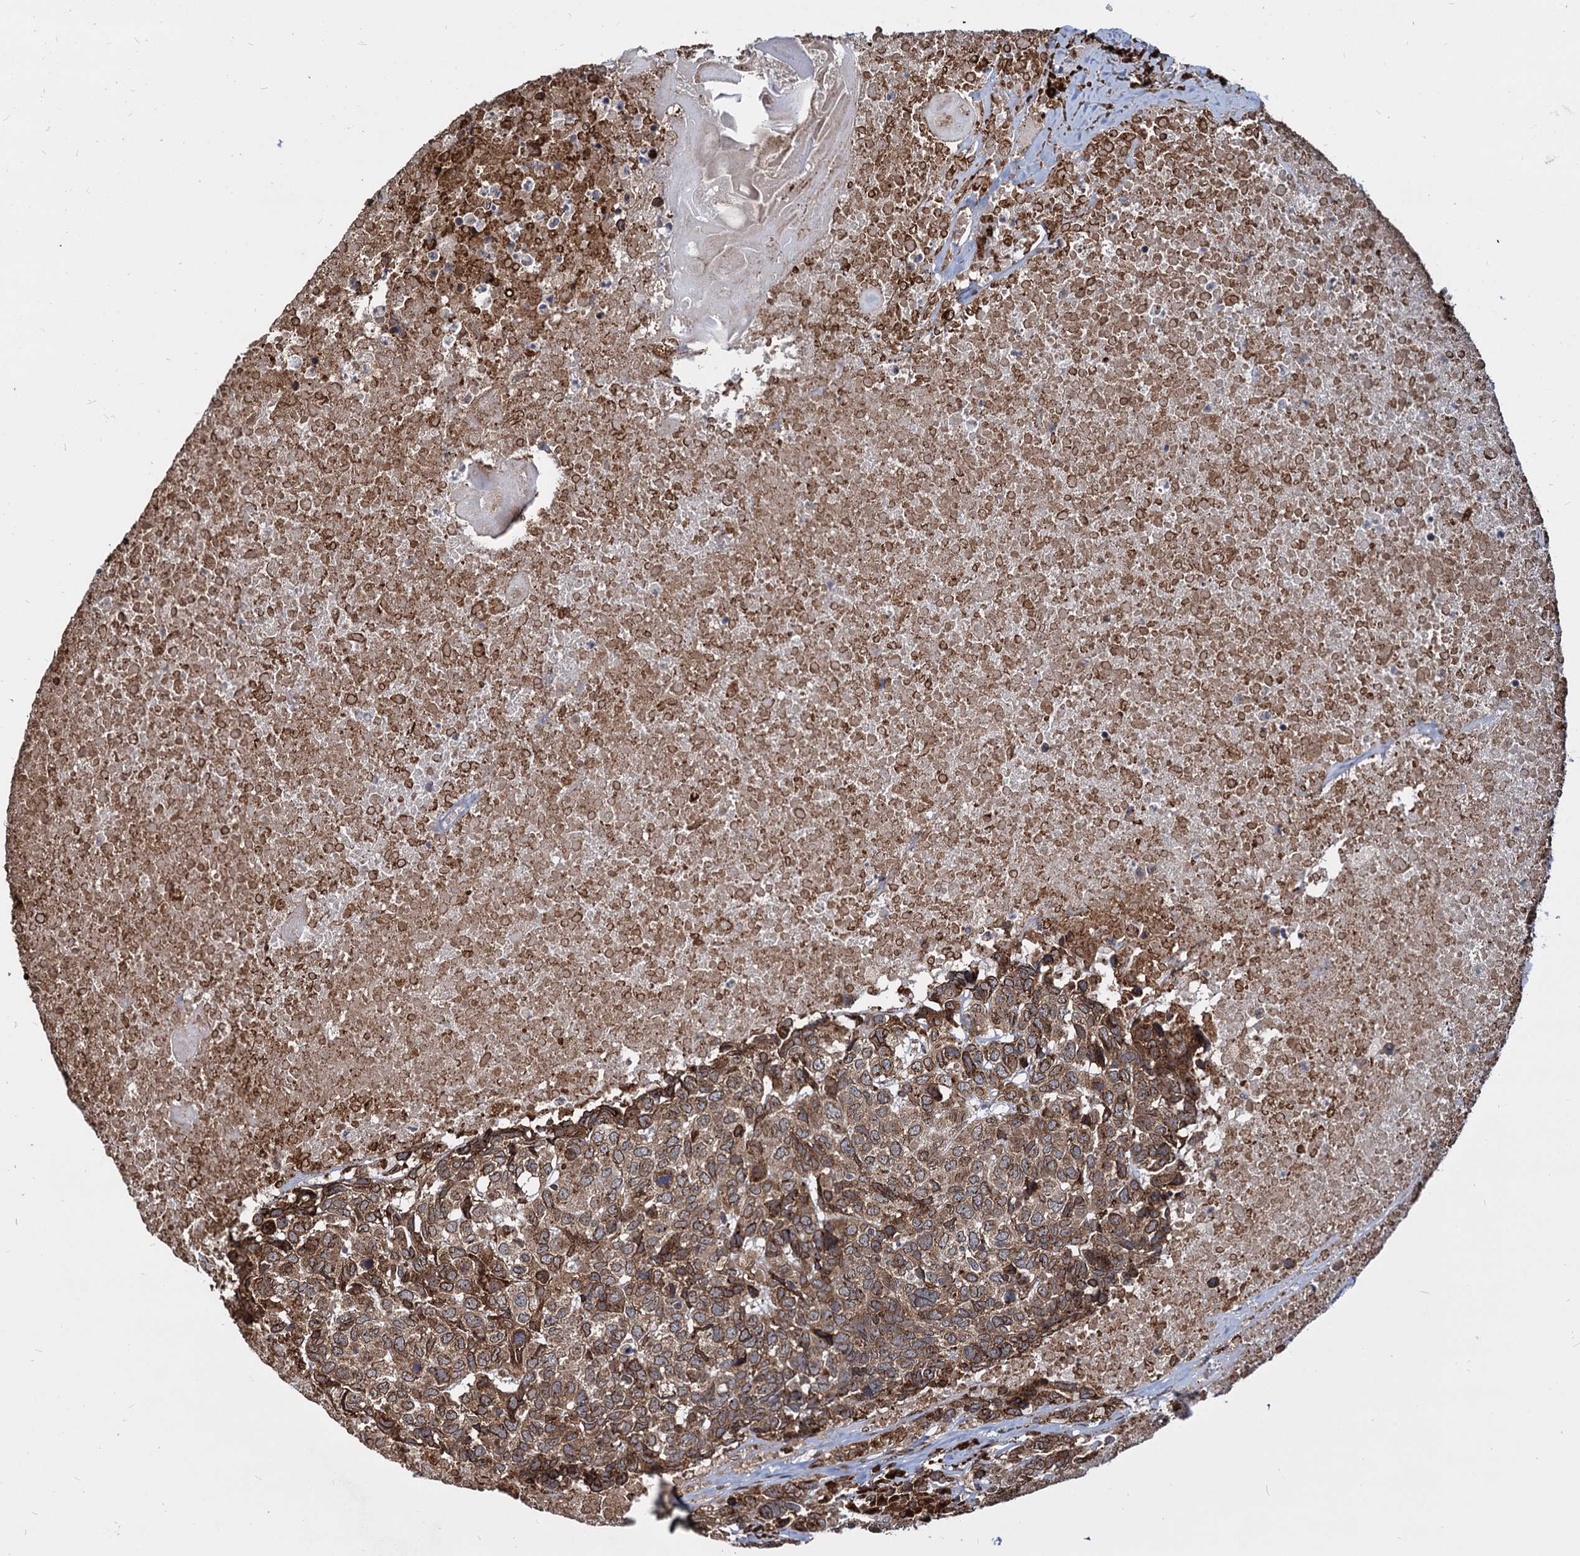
{"staining": {"intensity": "moderate", "quantity": ">75%", "location": "cytoplasmic/membranous"}, "tissue": "head and neck cancer", "cell_type": "Tumor cells", "image_type": "cancer", "snomed": [{"axis": "morphology", "description": "Squamous cell carcinoma, NOS"}, {"axis": "topography", "description": "Head-Neck"}], "caption": "Human head and neck squamous cell carcinoma stained for a protein (brown) exhibits moderate cytoplasmic/membranous positive positivity in approximately >75% of tumor cells.", "gene": "SAAL1", "patient": {"sex": "male", "age": 66}}